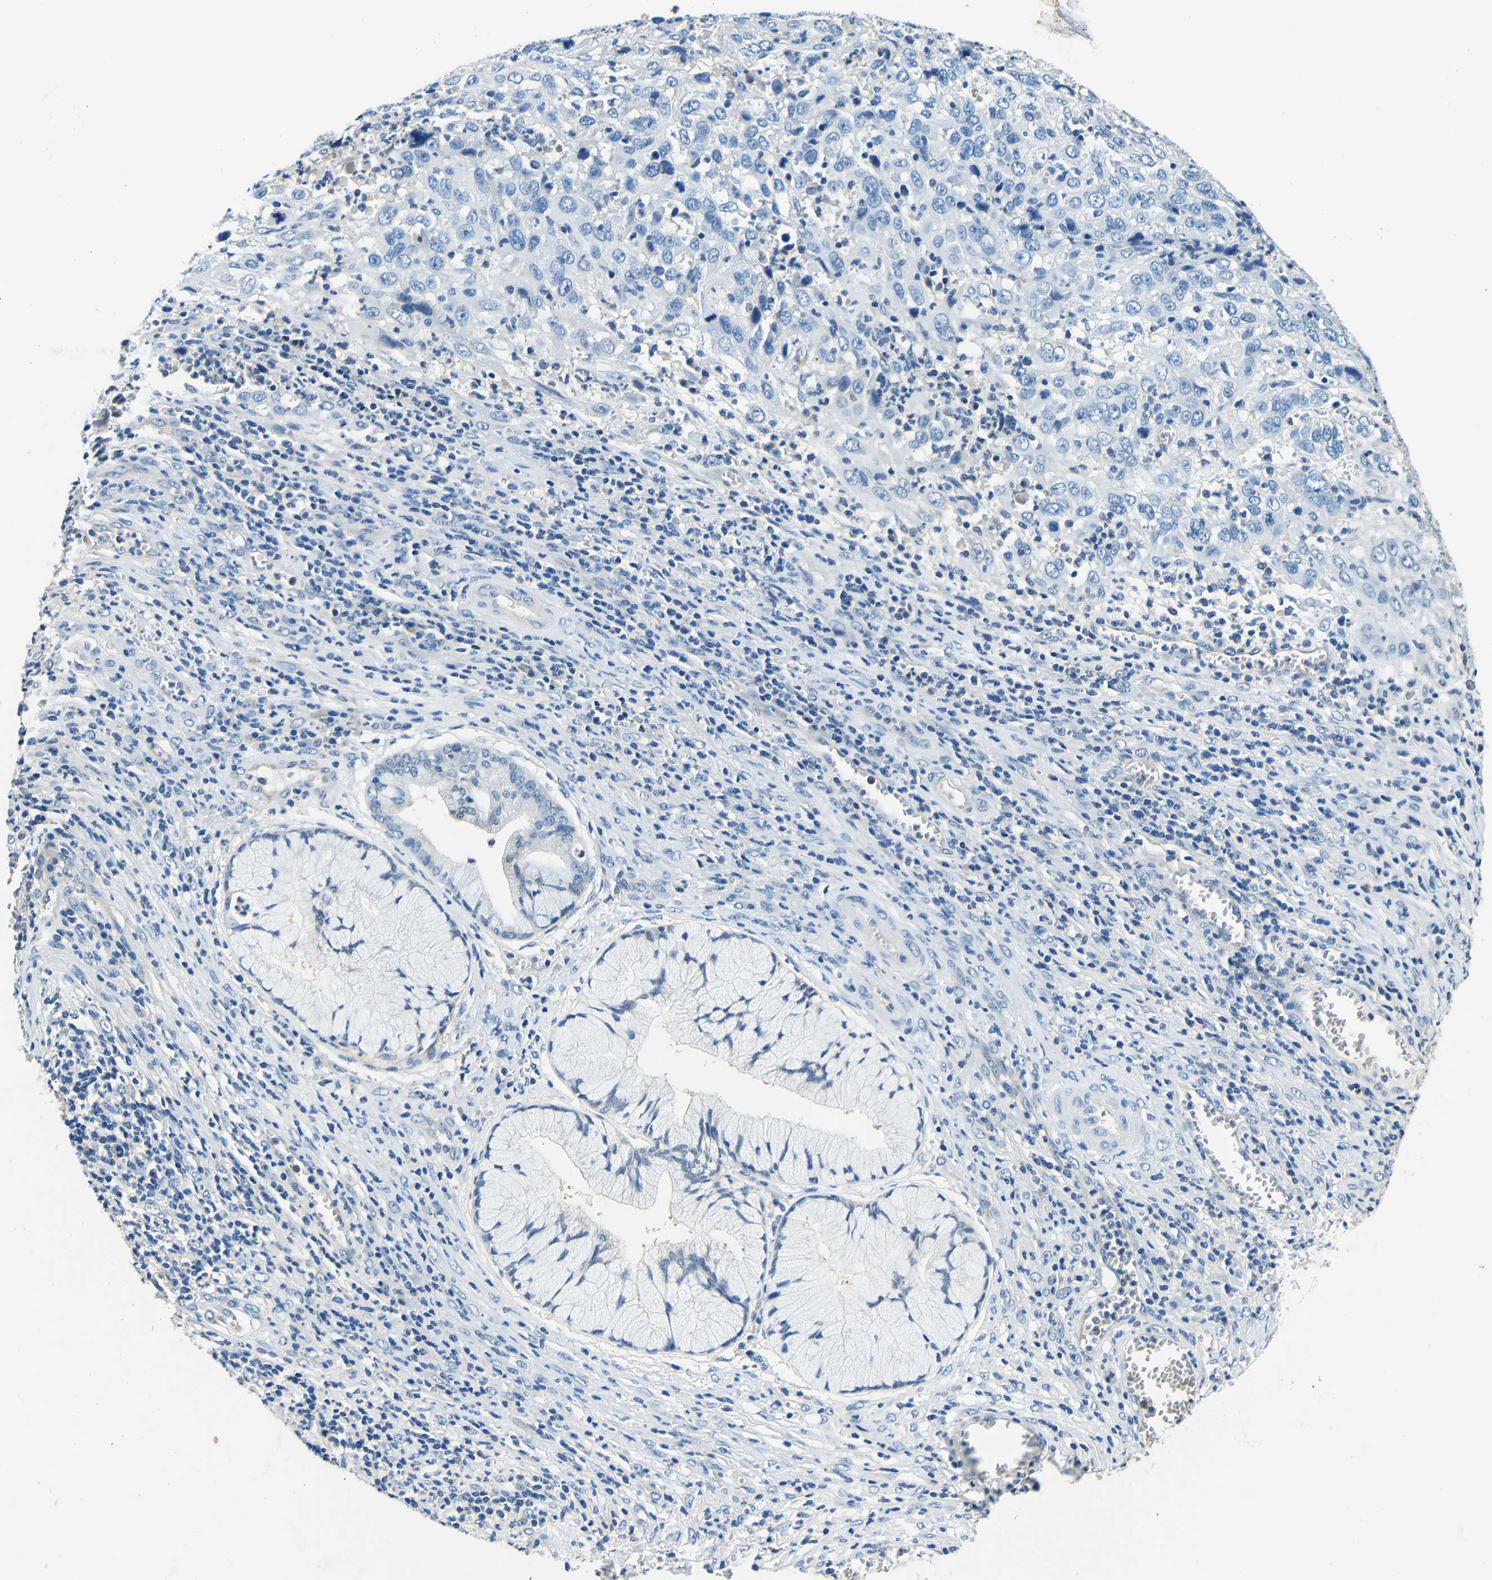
{"staining": {"intensity": "negative", "quantity": "none", "location": "none"}, "tissue": "cervical cancer", "cell_type": "Tumor cells", "image_type": "cancer", "snomed": [{"axis": "morphology", "description": "Squamous cell carcinoma, NOS"}, {"axis": "topography", "description": "Cervix"}], "caption": "IHC of human cervical squamous cell carcinoma exhibits no staining in tumor cells. (DAB (3,3'-diaminobenzidine) IHC visualized using brightfield microscopy, high magnification).", "gene": "ADAP1", "patient": {"sex": "female", "age": 32}}